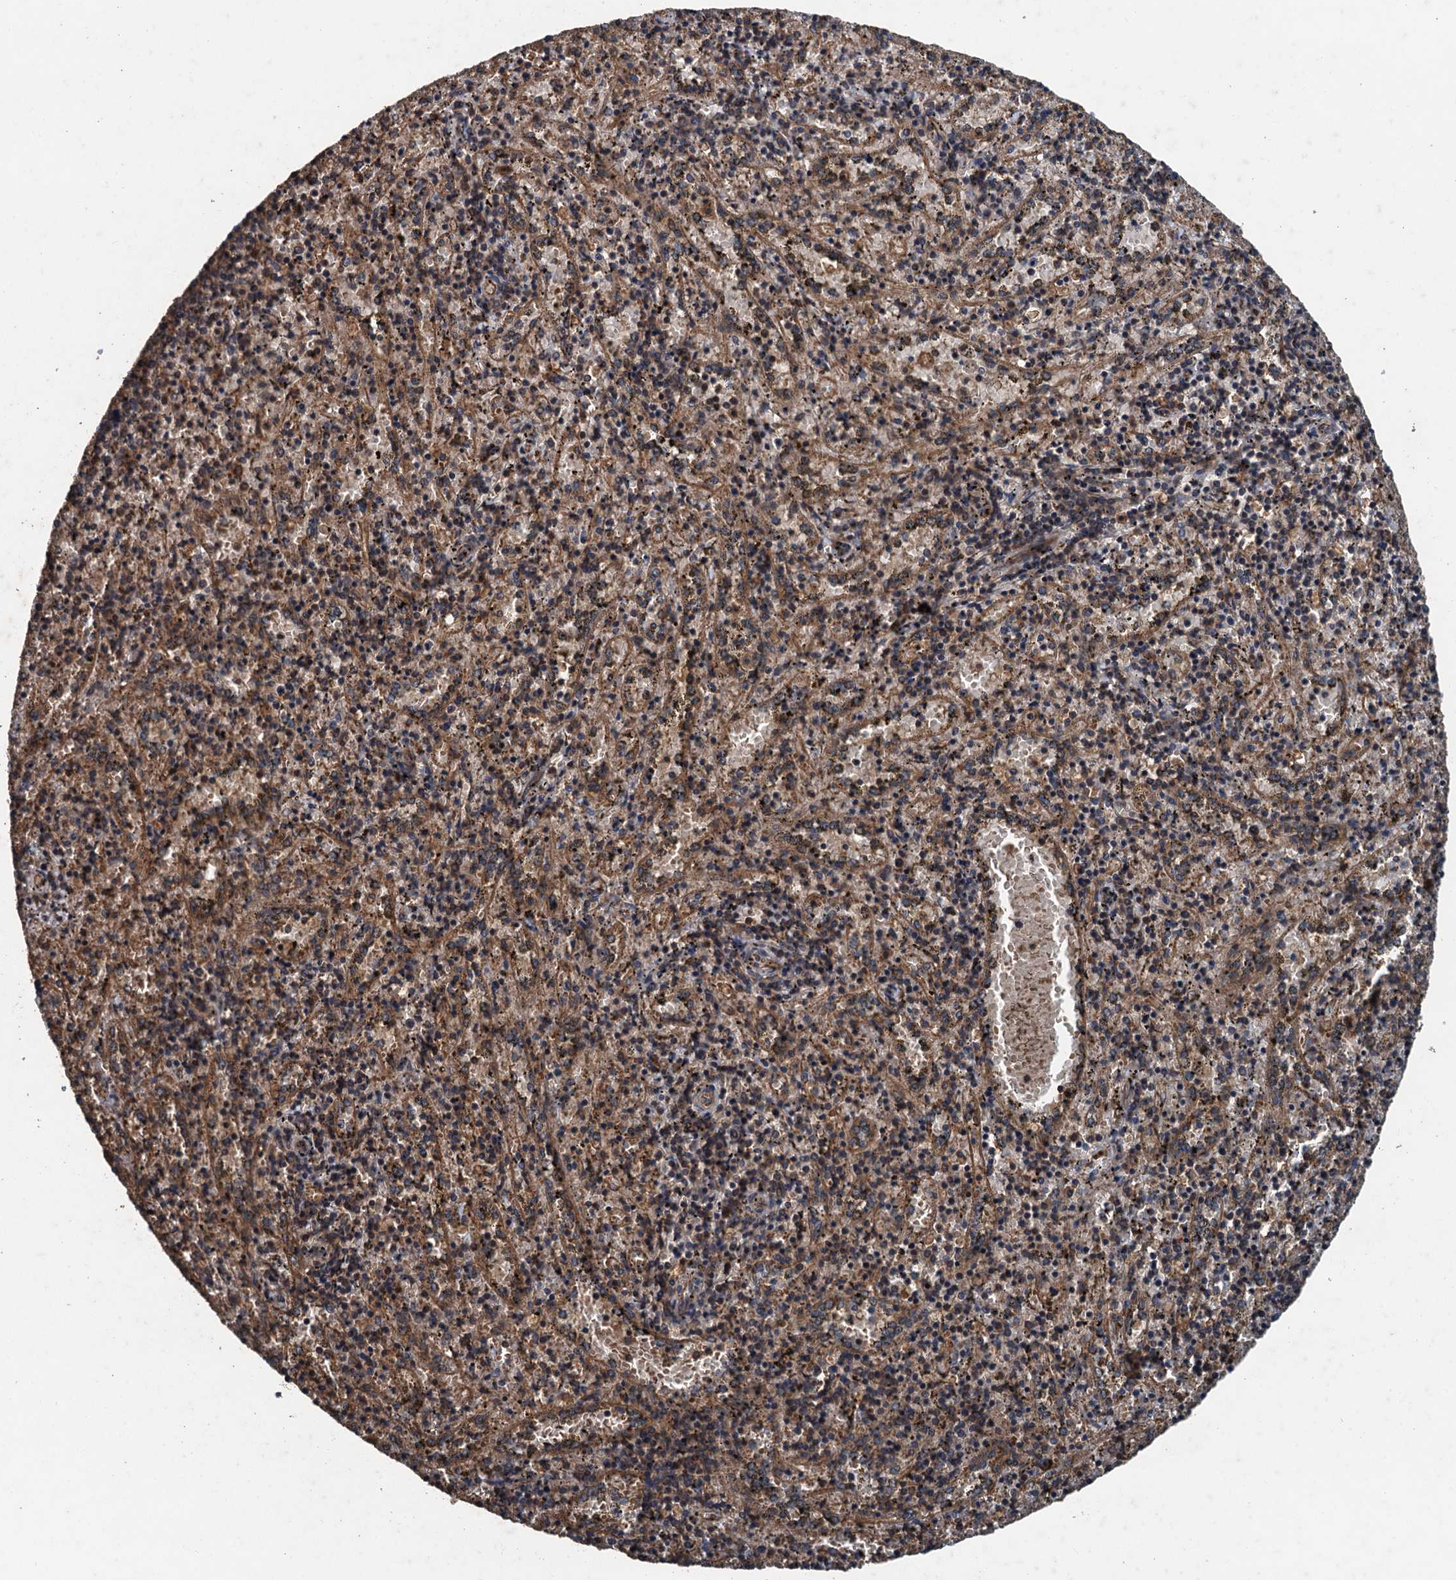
{"staining": {"intensity": "moderate", "quantity": "<25%", "location": "cytoplasmic/membranous"}, "tissue": "spleen", "cell_type": "Cells in red pulp", "image_type": "normal", "snomed": [{"axis": "morphology", "description": "Normal tissue, NOS"}, {"axis": "topography", "description": "Spleen"}], "caption": "Benign spleen shows moderate cytoplasmic/membranous positivity in about <25% of cells in red pulp The staining was performed using DAB, with brown indicating positive protein expression. Nuclei are stained blue with hematoxylin..", "gene": "BORCS5", "patient": {"sex": "male", "age": 11}}